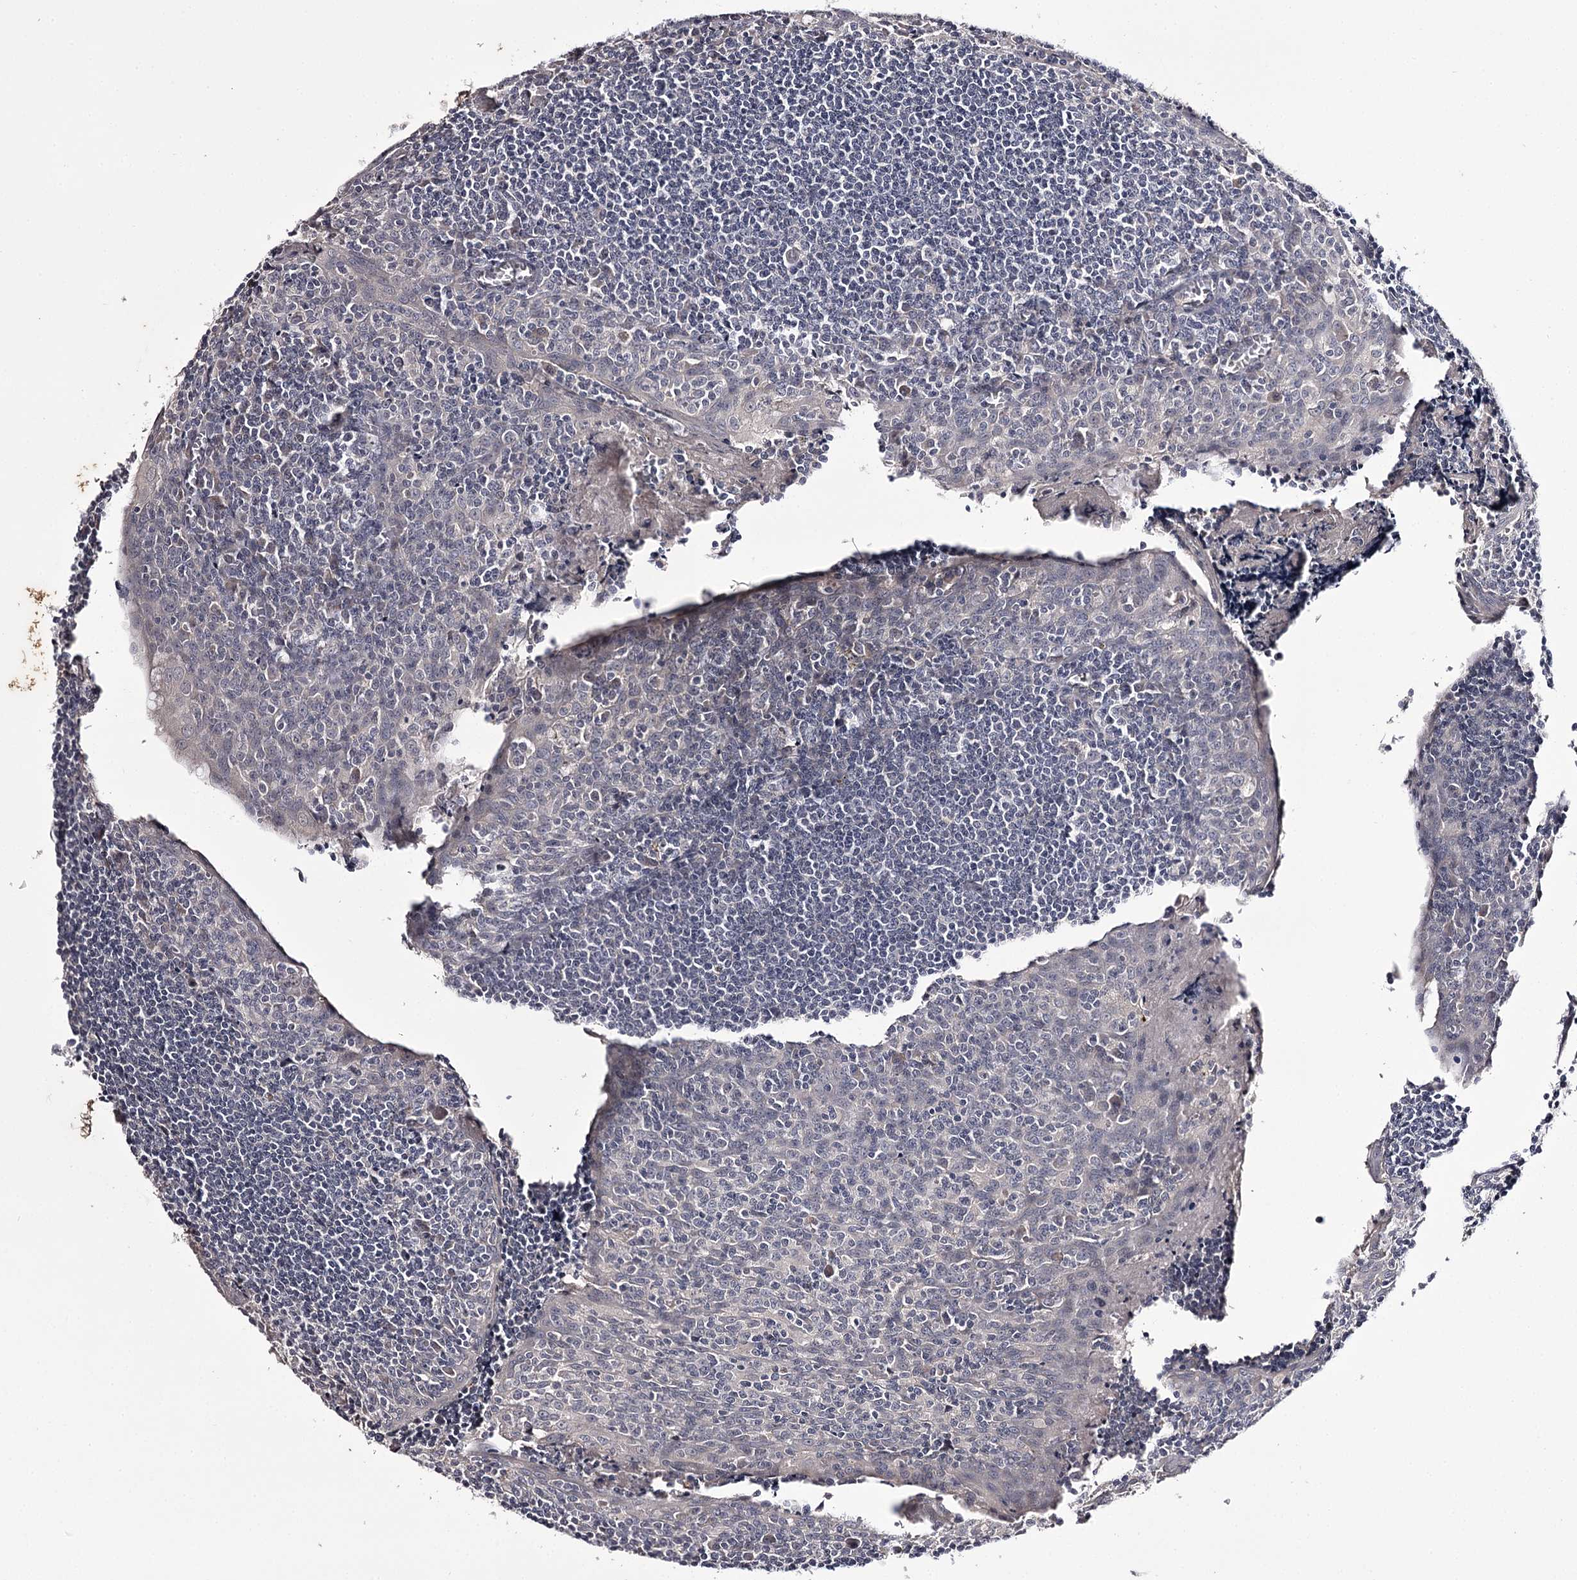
{"staining": {"intensity": "negative", "quantity": "none", "location": "none"}, "tissue": "tonsil", "cell_type": "Germinal center cells", "image_type": "normal", "snomed": [{"axis": "morphology", "description": "Normal tissue, NOS"}, {"axis": "topography", "description": "Tonsil"}], "caption": "DAB immunohistochemical staining of benign human tonsil demonstrates no significant positivity in germinal center cells.", "gene": "PRM2", "patient": {"sex": "male", "age": 27}}